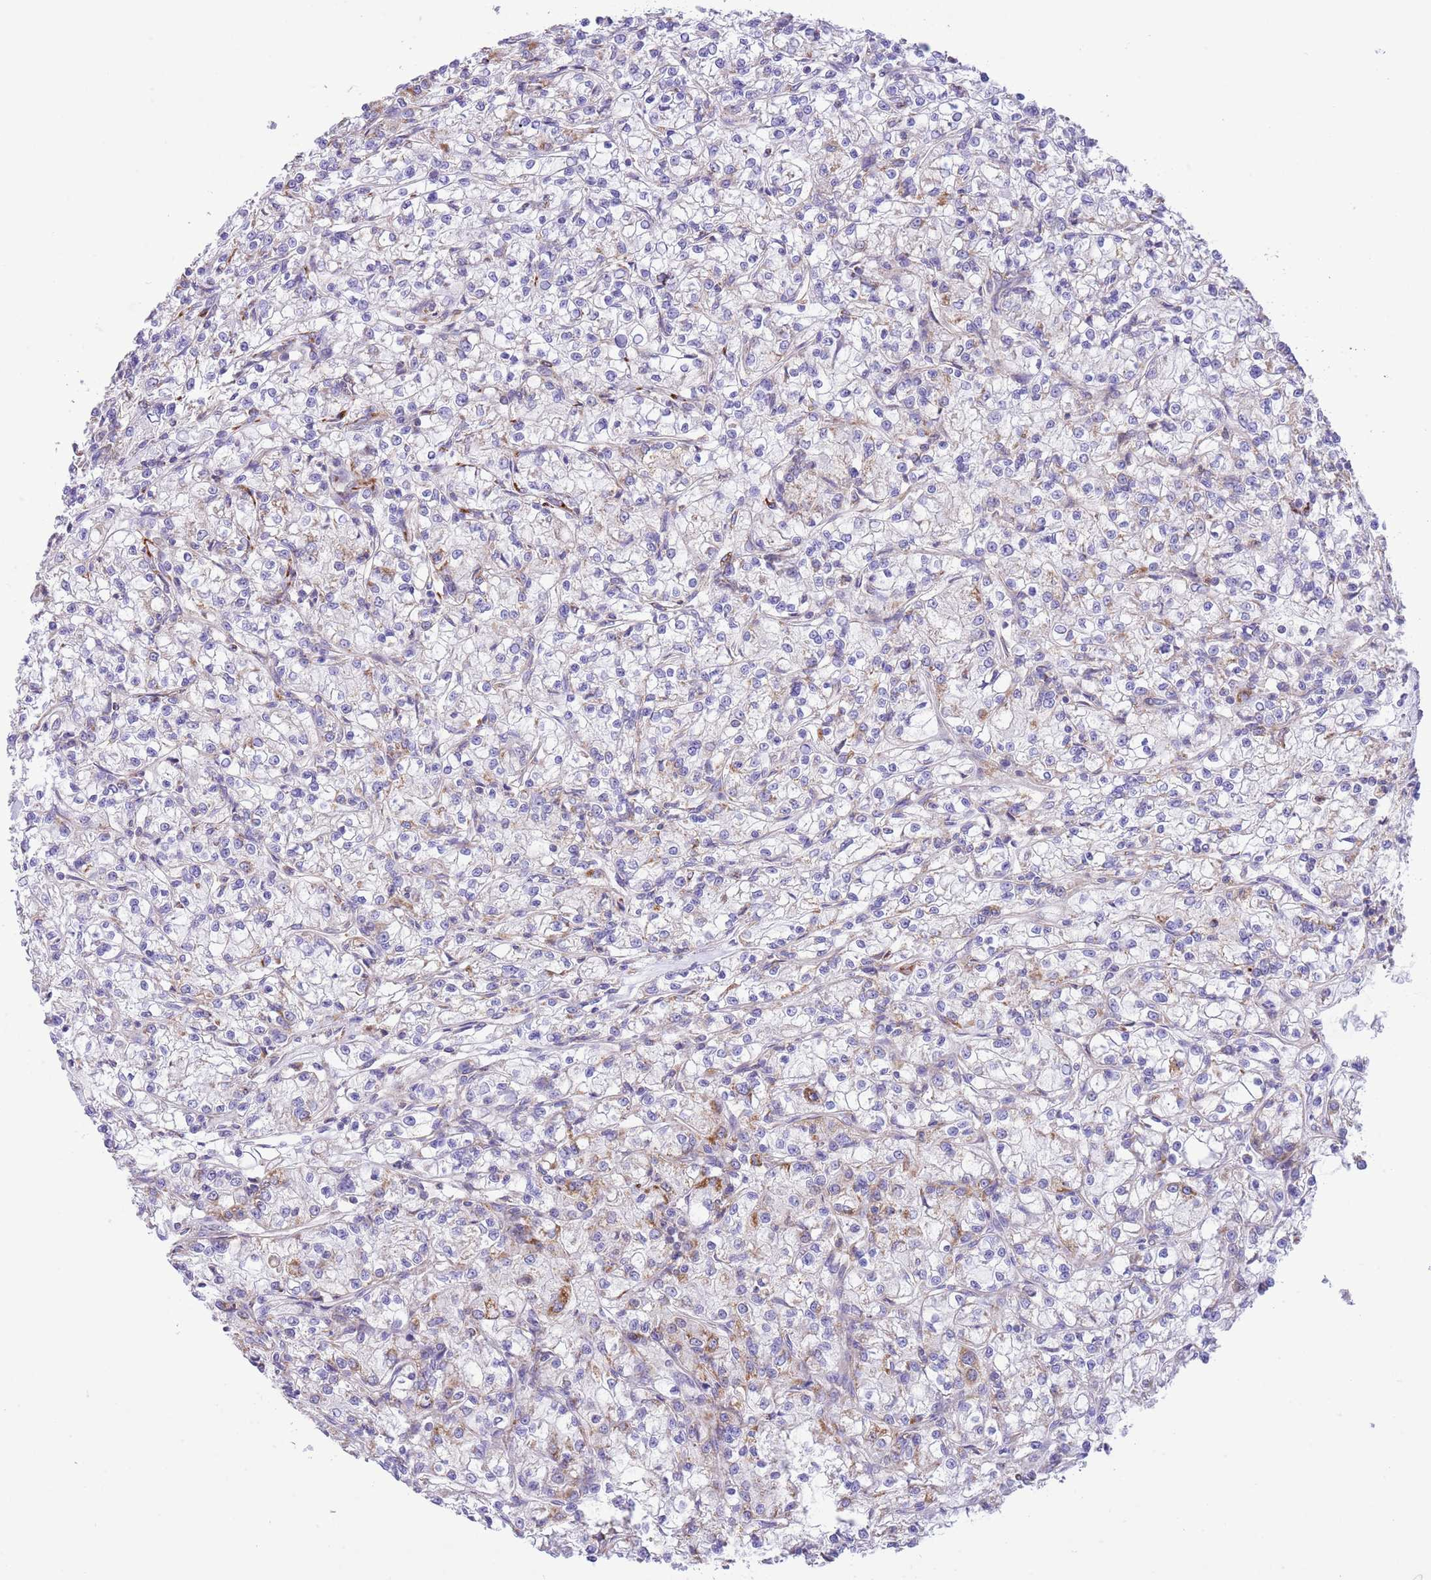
{"staining": {"intensity": "moderate", "quantity": "<25%", "location": "cytoplasmic/membranous"}, "tissue": "renal cancer", "cell_type": "Tumor cells", "image_type": "cancer", "snomed": [{"axis": "morphology", "description": "Adenocarcinoma, NOS"}, {"axis": "topography", "description": "Kidney"}], "caption": "A histopathology image of renal cancer stained for a protein displays moderate cytoplasmic/membranous brown staining in tumor cells. Nuclei are stained in blue.", "gene": "SS18L2", "patient": {"sex": "female", "age": 59}}